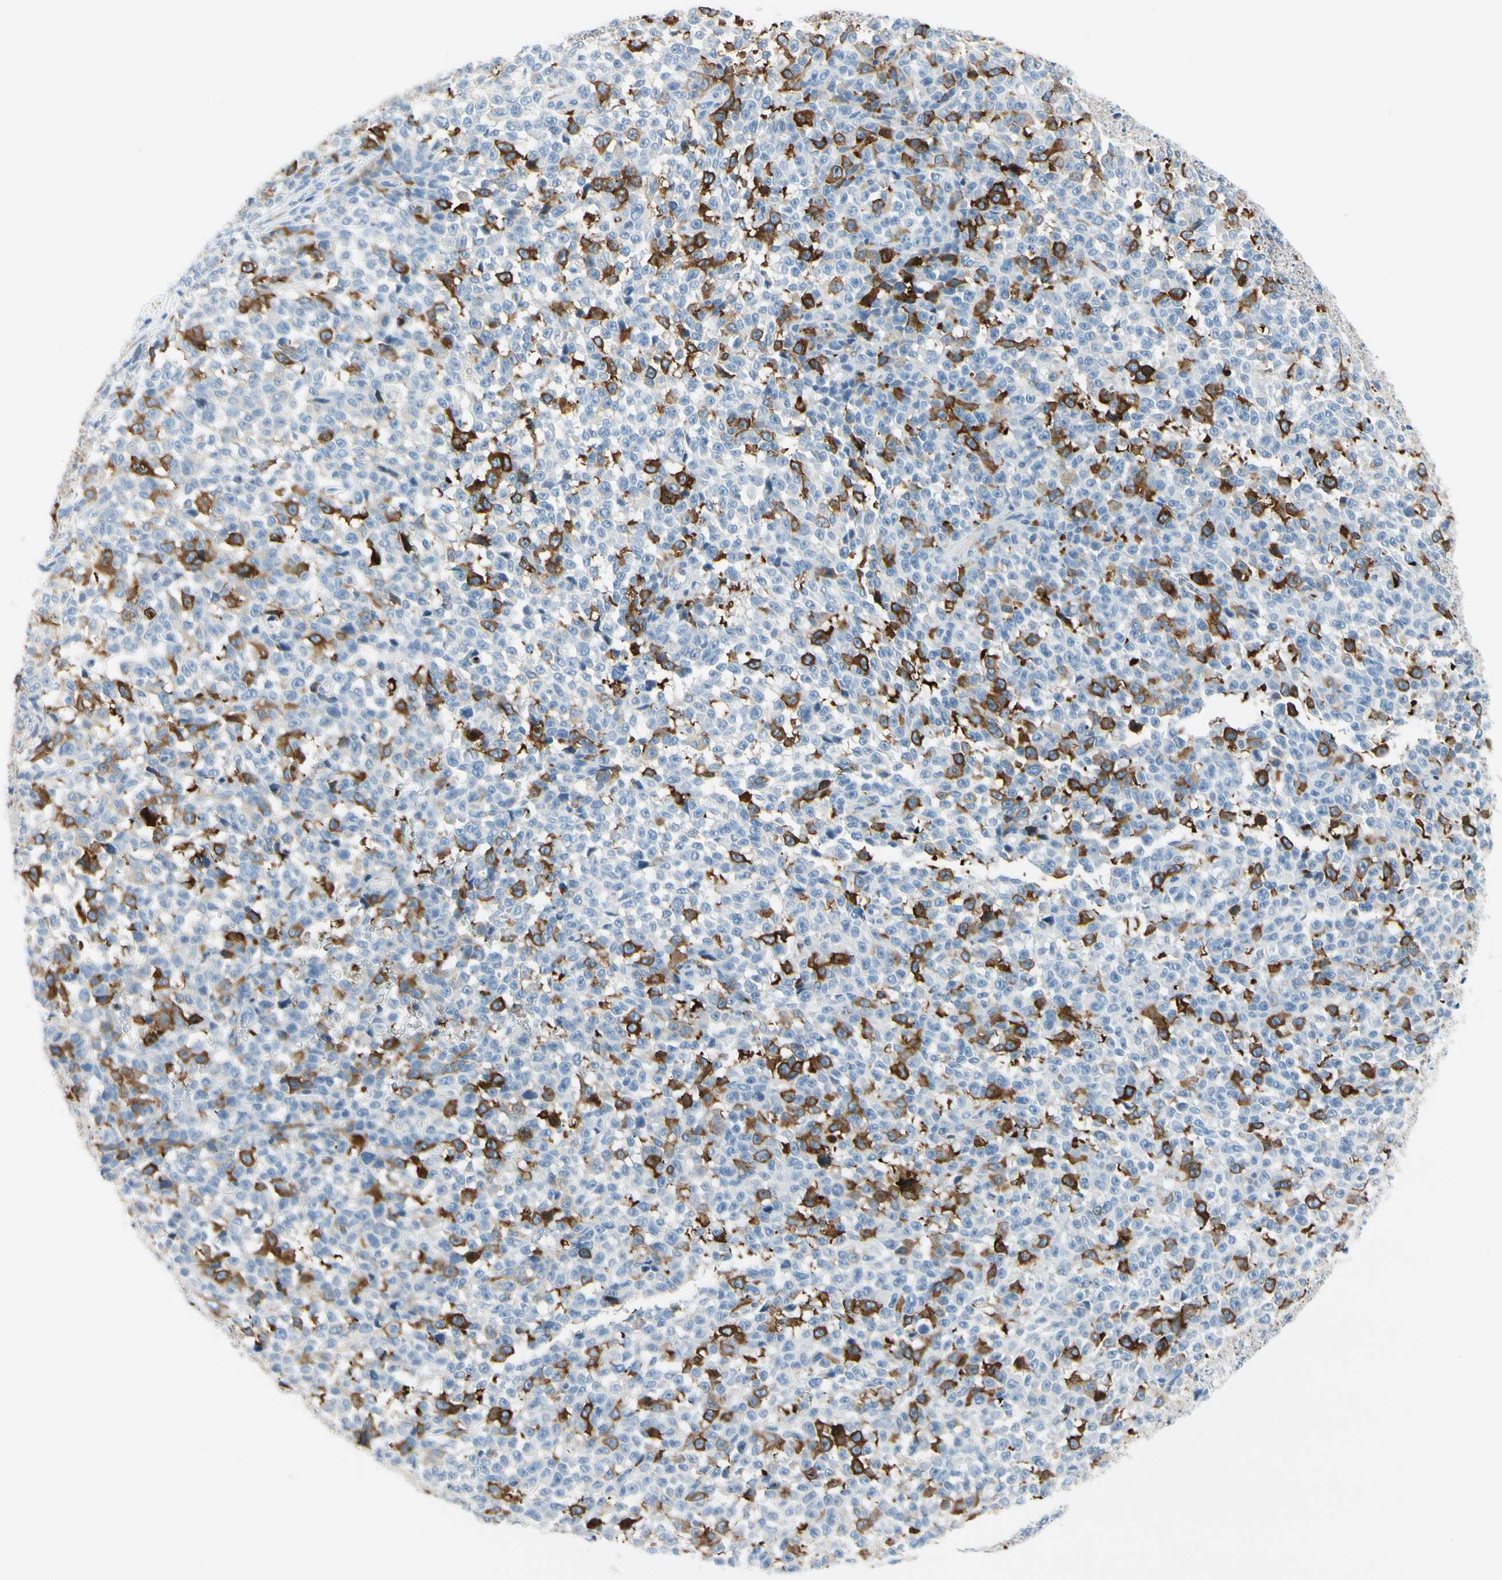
{"staining": {"intensity": "moderate", "quantity": "25%-75%", "location": "cytoplasmic/membranous"}, "tissue": "melanoma", "cell_type": "Tumor cells", "image_type": "cancer", "snomed": [{"axis": "morphology", "description": "Malignant melanoma, NOS"}, {"axis": "topography", "description": "Skin"}], "caption": "Protein staining by immunohistochemistry shows moderate cytoplasmic/membranous staining in approximately 25%-75% of tumor cells in melanoma. Nuclei are stained in blue.", "gene": "TACC3", "patient": {"sex": "female", "age": 82}}